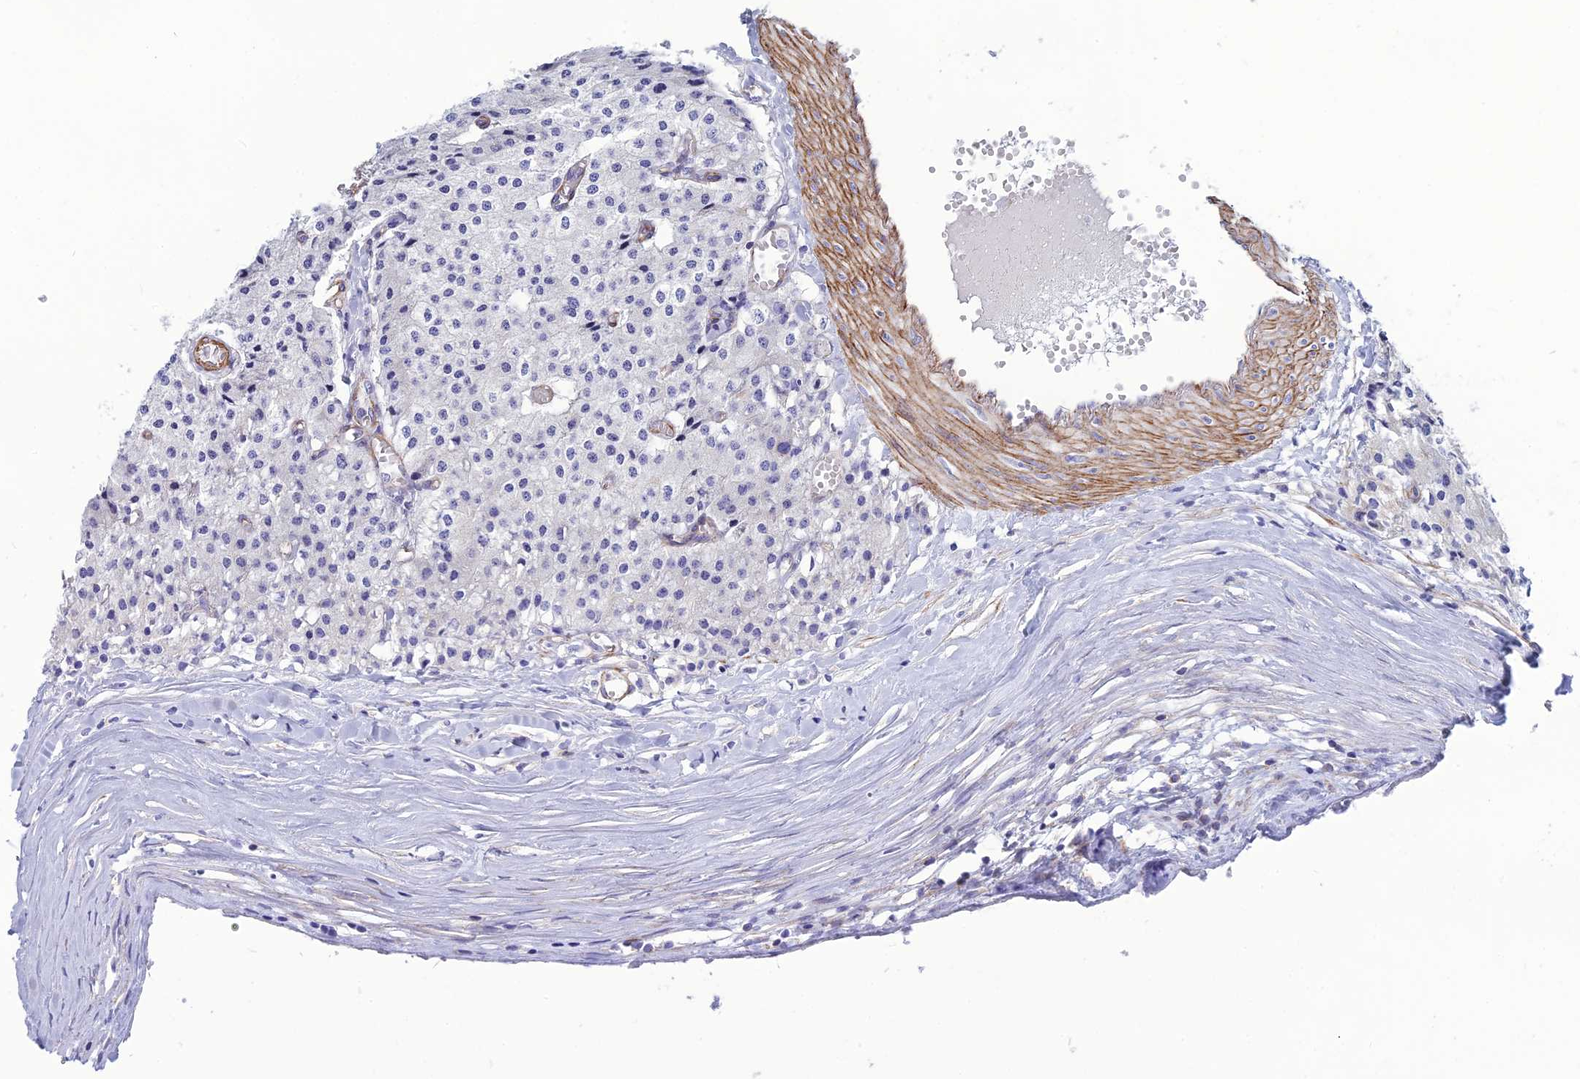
{"staining": {"intensity": "negative", "quantity": "none", "location": "none"}, "tissue": "carcinoid", "cell_type": "Tumor cells", "image_type": "cancer", "snomed": [{"axis": "morphology", "description": "Carcinoid, malignant, NOS"}, {"axis": "topography", "description": "Colon"}], "caption": "Human carcinoid stained for a protein using IHC demonstrates no positivity in tumor cells.", "gene": "POMGNT1", "patient": {"sex": "female", "age": 52}}